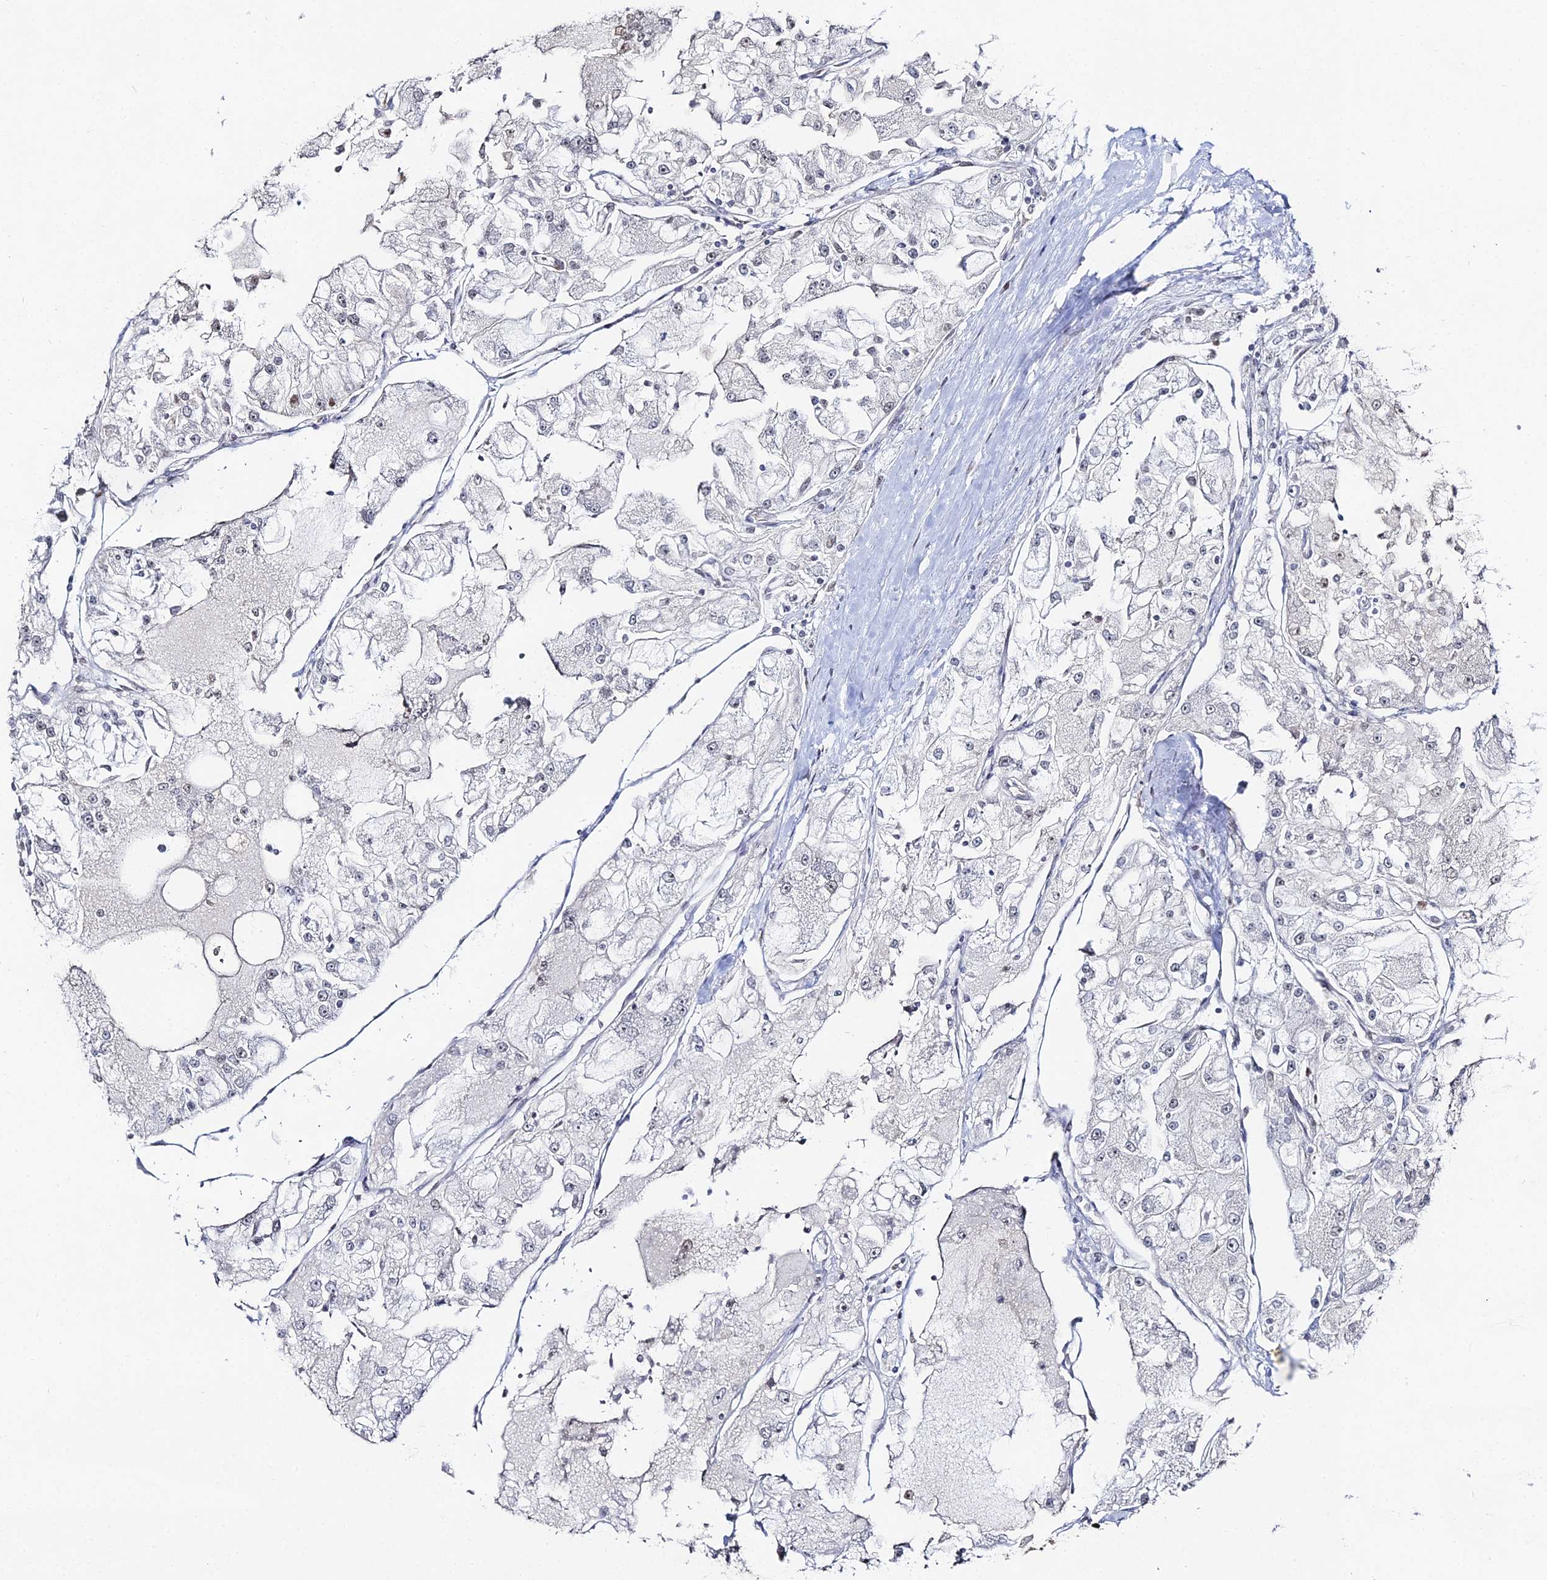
{"staining": {"intensity": "weak", "quantity": "<25%", "location": "nuclear"}, "tissue": "renal cancer", "cell_type": "Tumor cells", "image_type": "cancer", "snomed": [{"axis": "morphology", "description": "Adenocarcinoma, NOS"}, {"axis": "topography", "description": "Kidney"}], "caption": "An immunohistochemistry photomicrograph of renal cancer (adenocarcinoma) is shown. There is no staining in tumor cells of renal cancer (adenocarcinoma). (Immunohistochemistry (ihc), brightfield microscopy, high magnification).", "gene": "GSC2", "patient": {"sex": "female", "age": 72}}